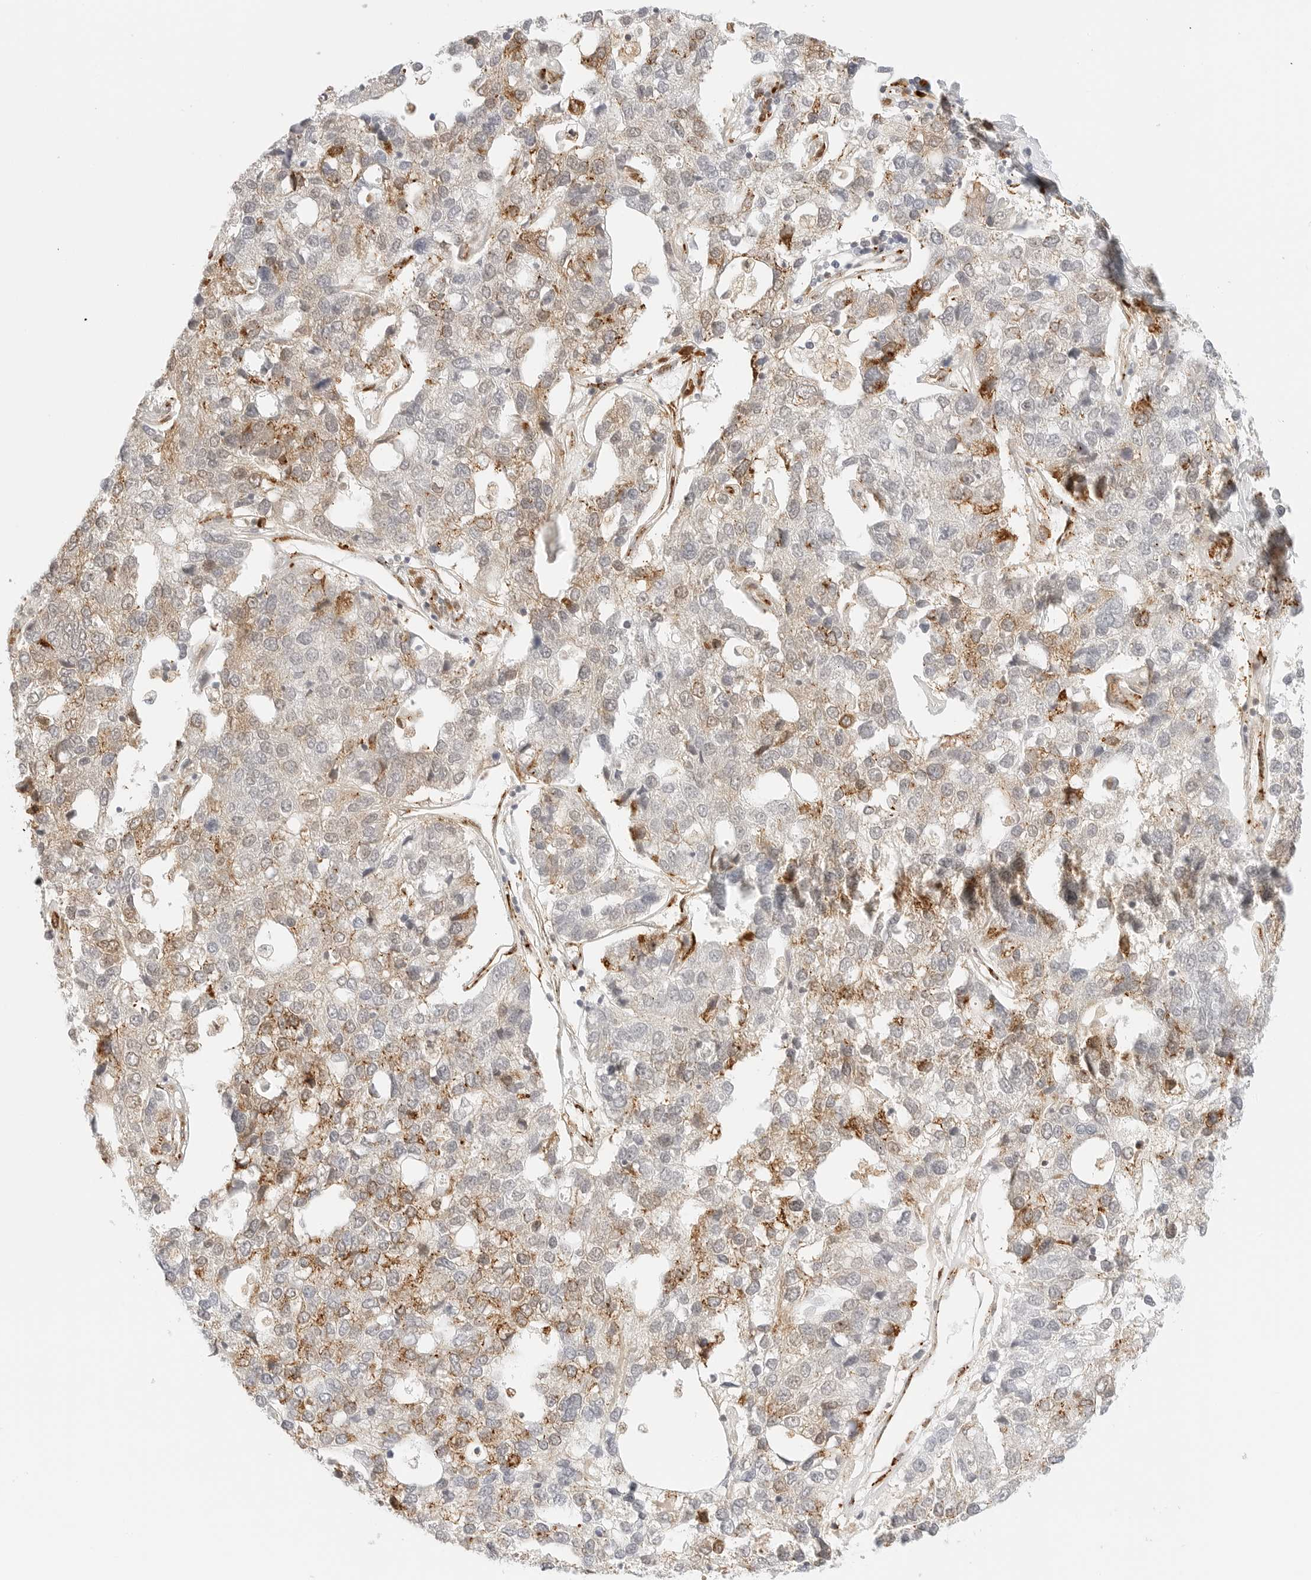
{"staining": {"intensity": "moderate", "quantity": "25%-75%", "location": "cytoplasmic/membranous"}, "tissue": "pancreatic cancer", "cell_type": "Tumor cells", "image_type": "cancer", "snomed": [{"axis": "morphology", "description": "Adenocarcinoma, NOS"}, {"axis": "topography", "description": "Pancreas"}], "caption": "Immunohistochemical staining of human pancreatic adenocarcinoma displays moderate cytoplasmic/membranous protein positivity in approximately 25%-75% of tumor cells.", "gene": "TEKT2", "patient": {"sex": "female", "age": 61}}